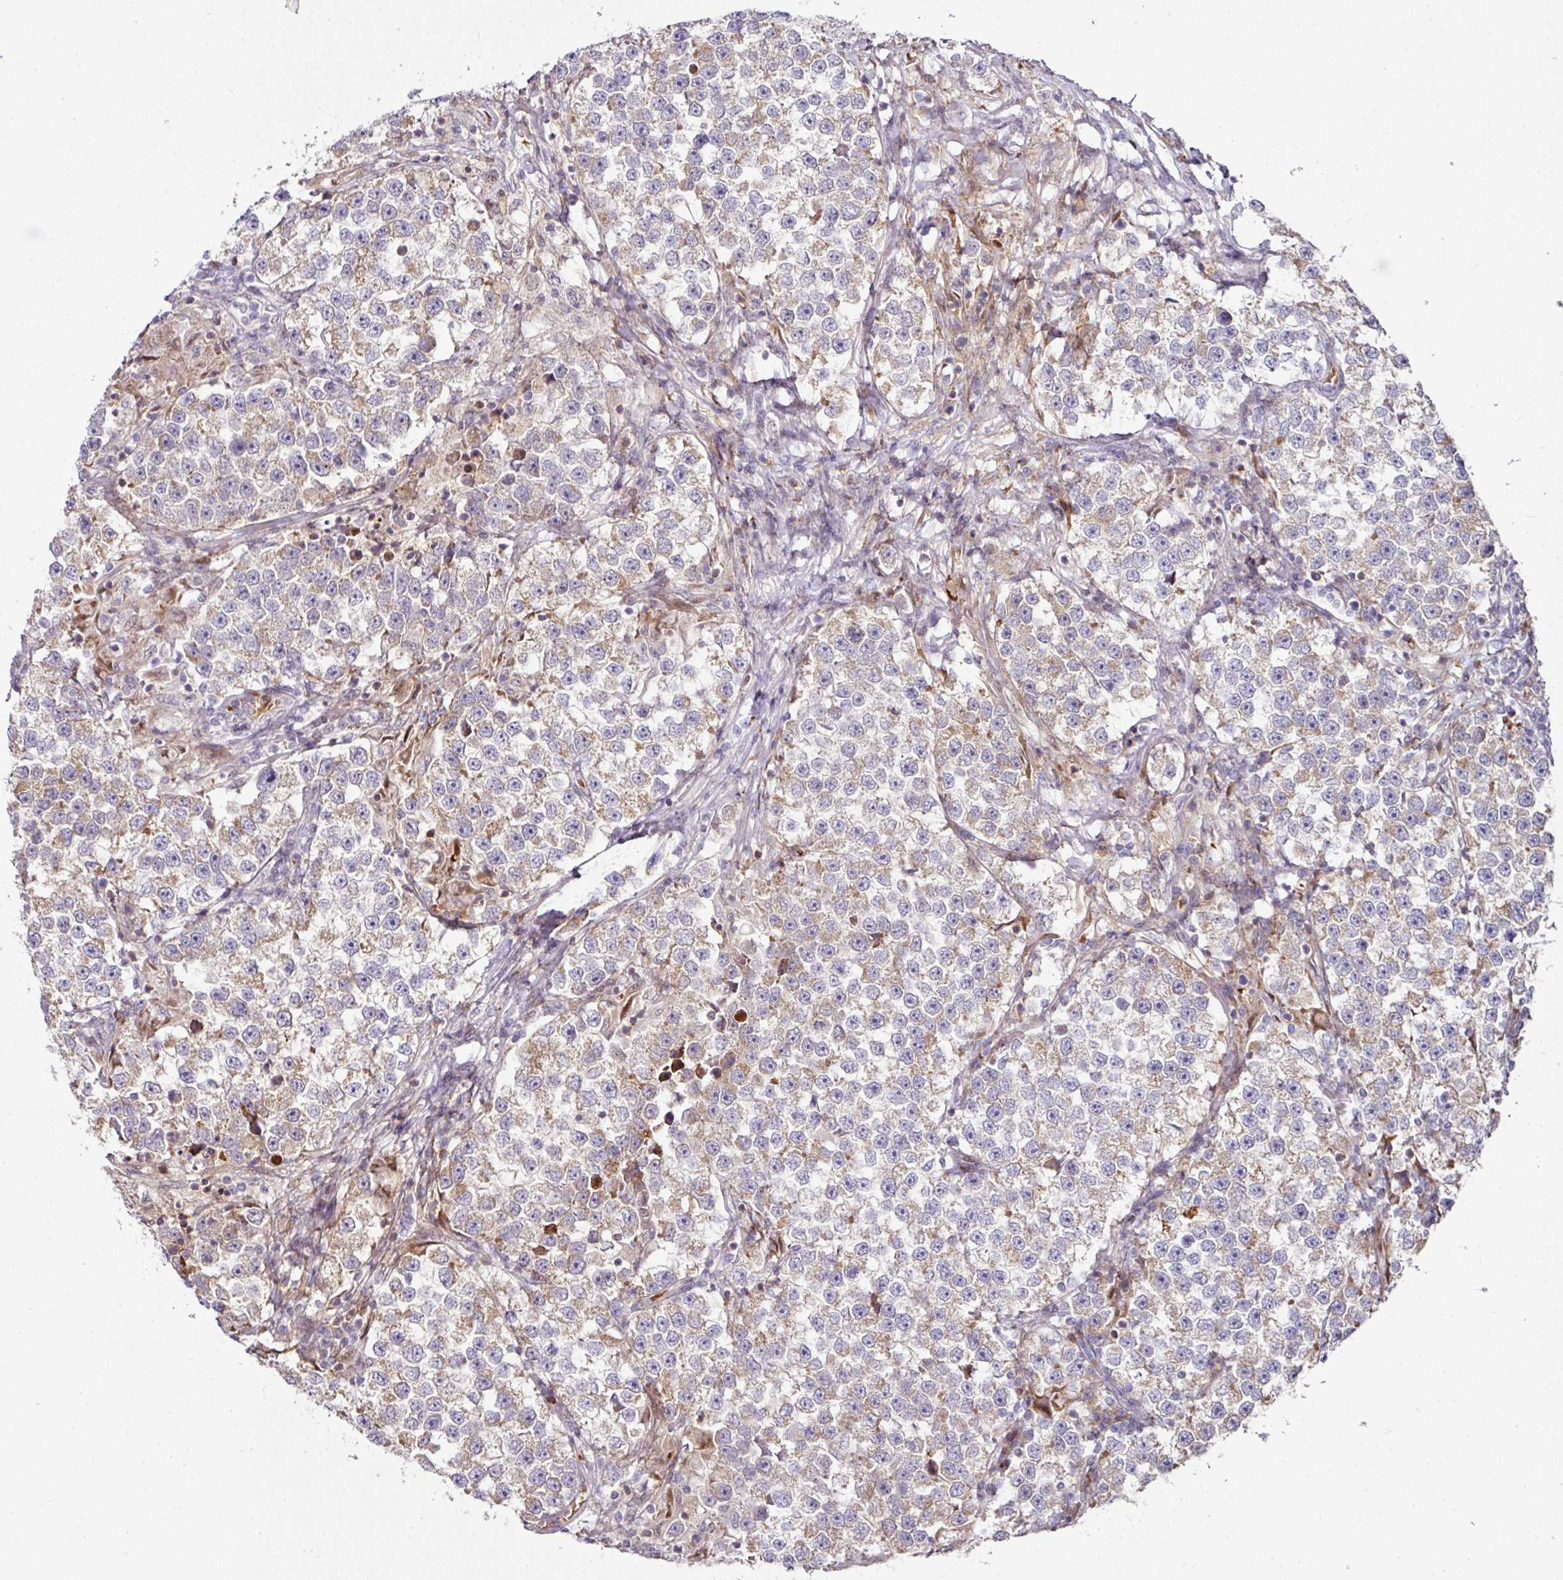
{"staining": {"intensity": "weak", "quantity": "25%-75%", "location": "cytoplasmic/membranous"}, "tissue": "testis cancer", "cell_type": "Tumor cells", "image_type": "cancer", "snomed": [{"axis": "morphology", "description": "Seminoma, NOS"}, {"axis": "topography", "description": "Testis"}], "caption": "Immunohistochemical staining of seminoma (testis) reveals low levels of weak cytoplasmic/membranous staining in about 25%-75% of tumor cells.", "gene": "ANKRD18A", "patient": {"sex": "male", "age": 46}}